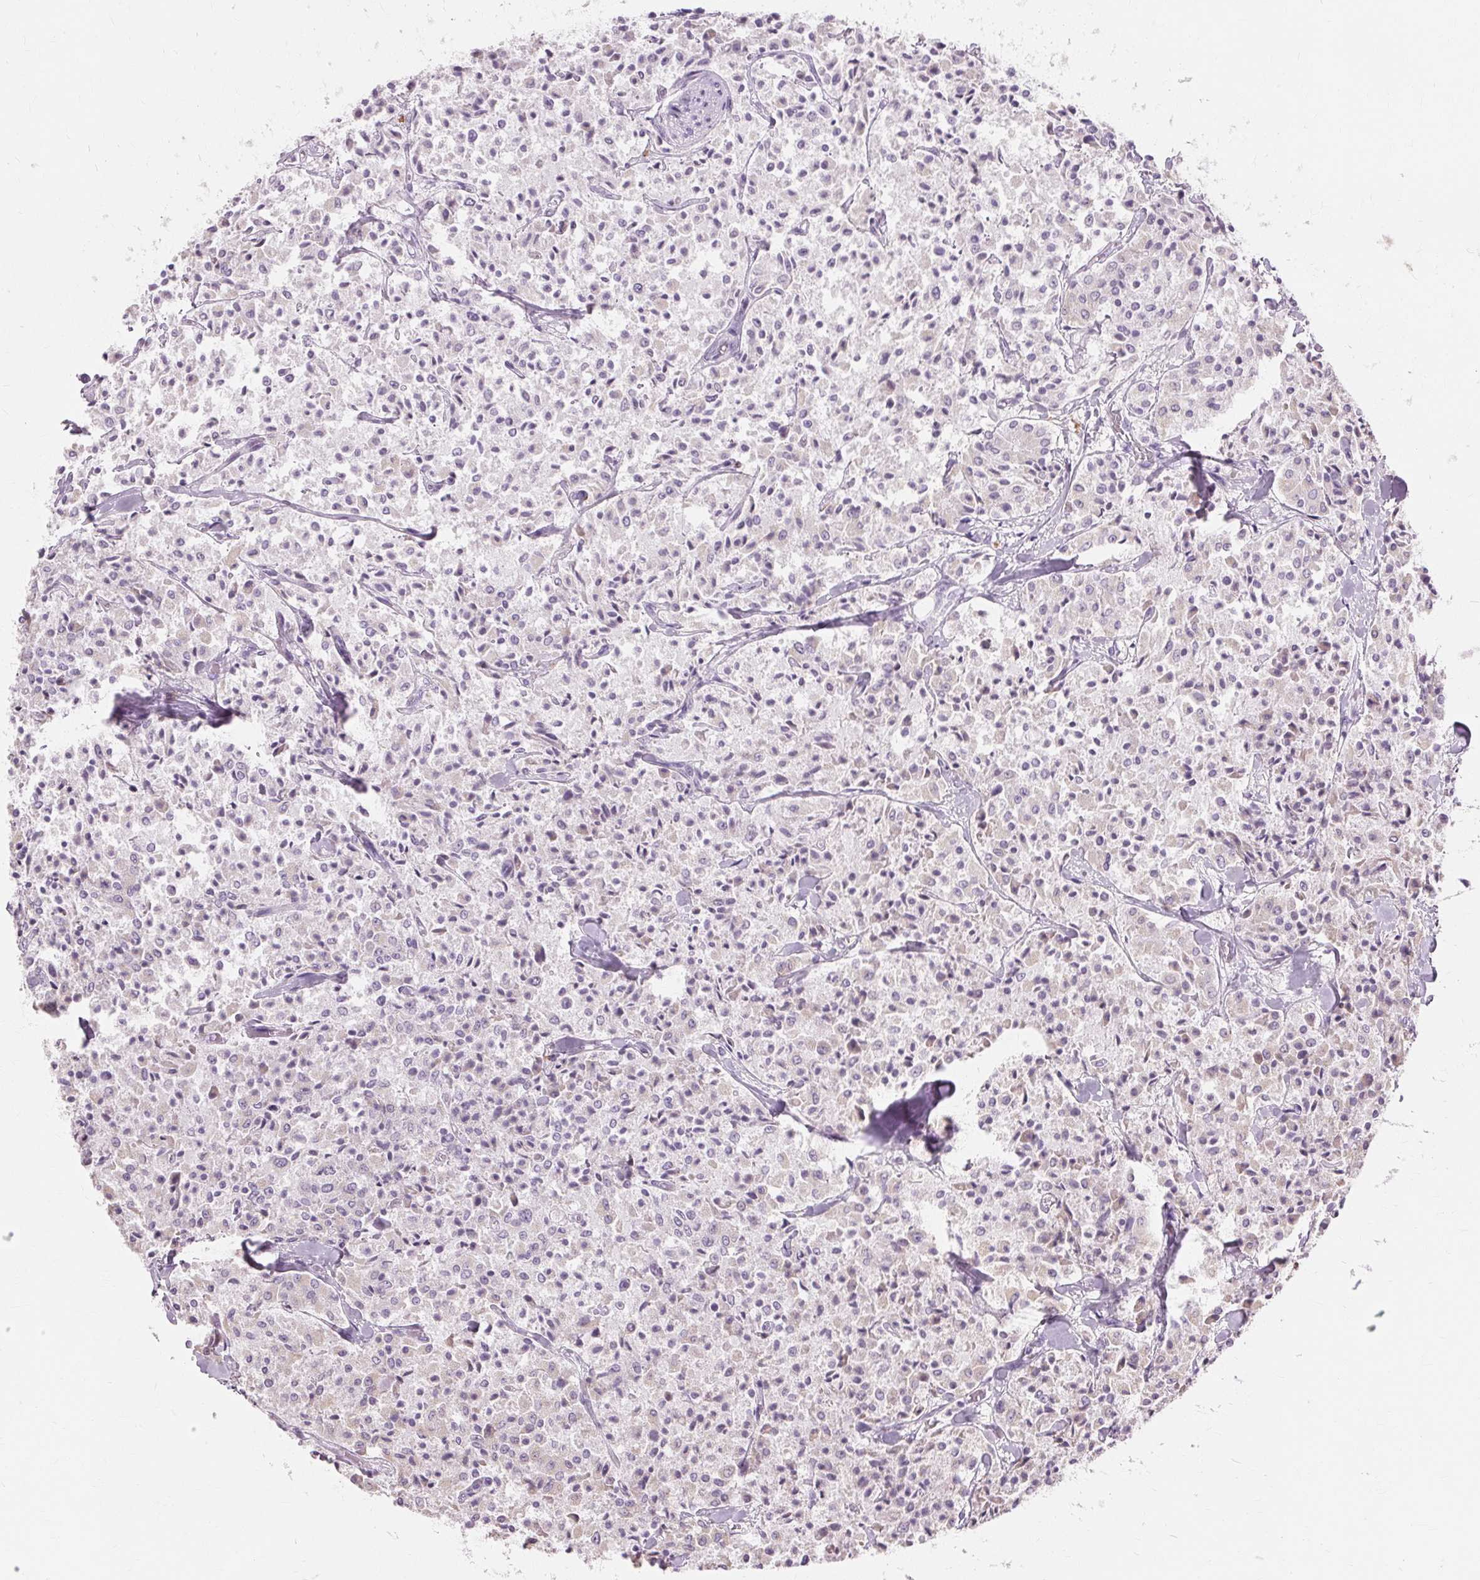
{"staining": {"intensity": "negative", "quantity": "none", "location": "none"}, "tissue": "carcinoid", "cell_type": "Tumor cells", "image_type": "cancer", "snomed": [{"axis": "morphology", "description": "Carcinoid, malignant, NOS"}, {"axis": "topography", "description": "Lung"}], "caption": "Immunohistochemistry of carcinoid (malignant) reveals no staining in tumor cells.", "gene": "SIGLEC6", "patient": {"sex": "male", "age": 71}}